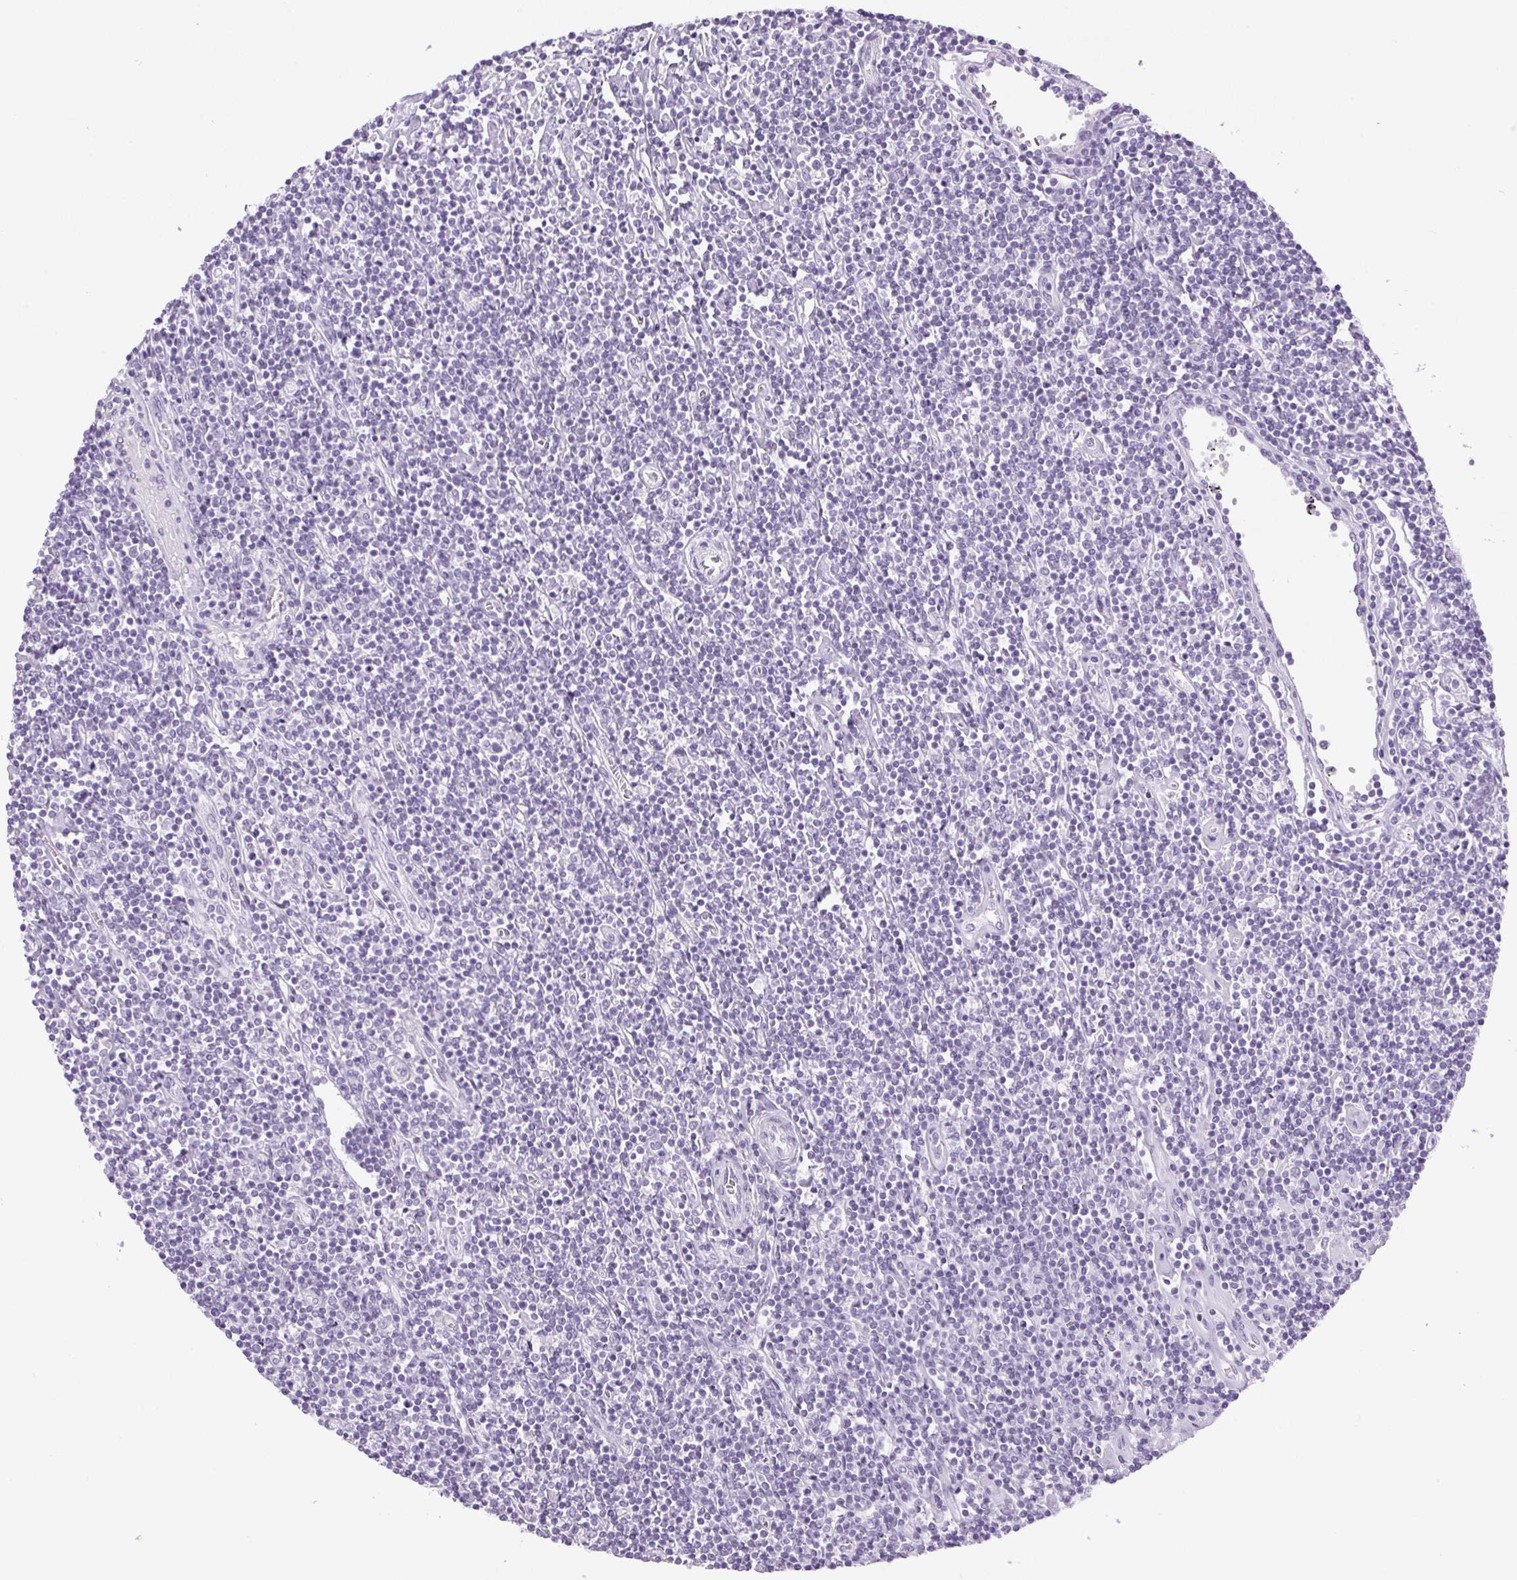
{"staining": {"intensity": "negative", "quantity": "none", "location": "none"}, "tissue": "lymphoma", "cell_type": "Tumor cells", "image_type": "cancer", "snomed": [{"axis": "morphology", "description": "Hodgkin's disease, NOS"}, {"axis": "topography", "description": "Lymph node"}], "caption": "Hodgkin's disease was stained to show a protein in brown. There is no significant expression in tumor cells.", "gene": "POPDC2", "patient": {"sex": "male", "age": 40}}